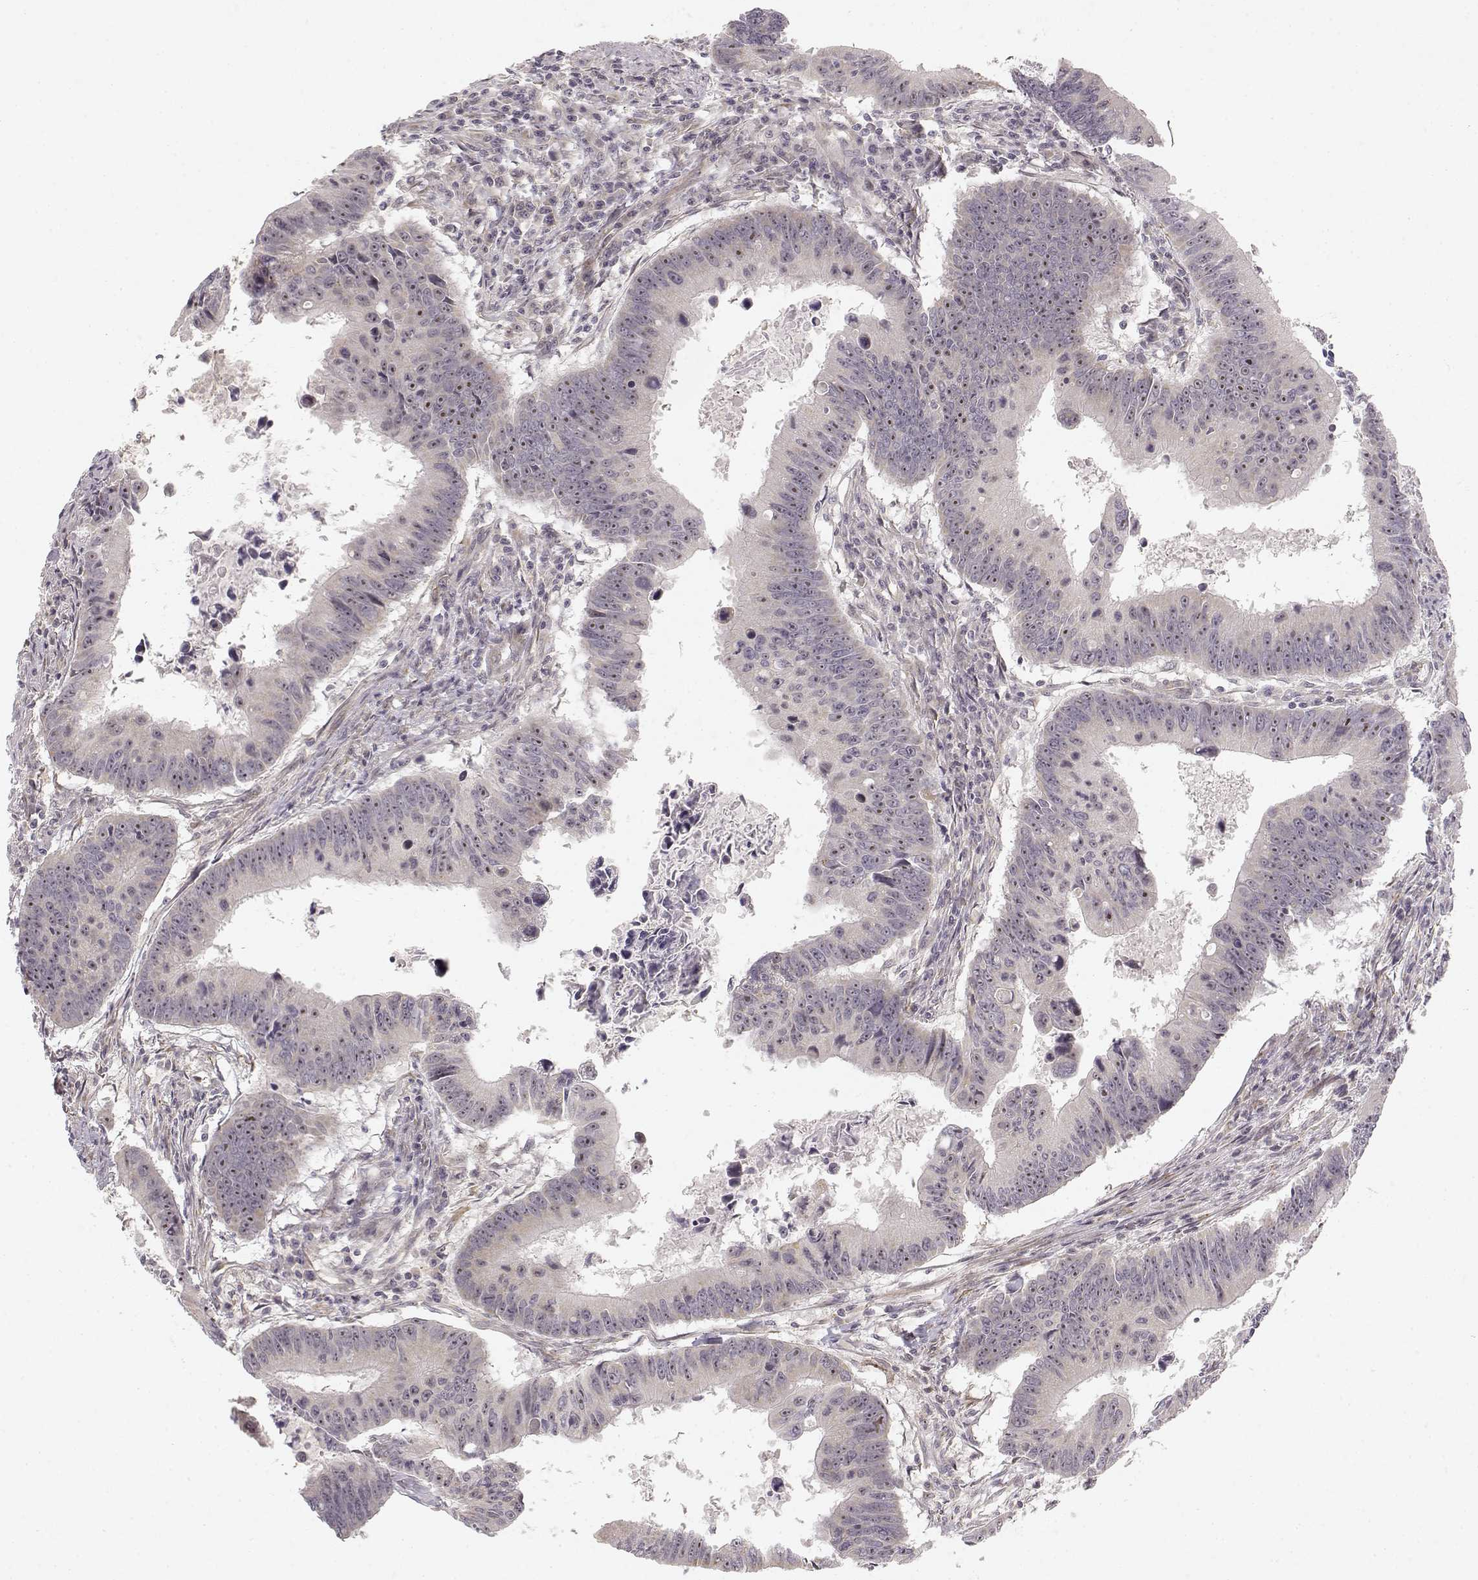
{"staining": {"intensity": "negative", "quantity": "none", "location": "none"}, "tissue": "colorectal cancer", "cell_type": "Tumor cells", "image_type": "cancer", "snomed": [{"axis": "morphology", "description": "Adenocarcinoma, NOS"}, {"axis": "topography", "description": "Colon"}], "caption": "Human colorectal cancer (adenocarcinoma) stained for a protein using IHC exhibits no positivity in tumor cells.", "gene": "MED12L", "patient": {"sex": "female", "age": 87}}